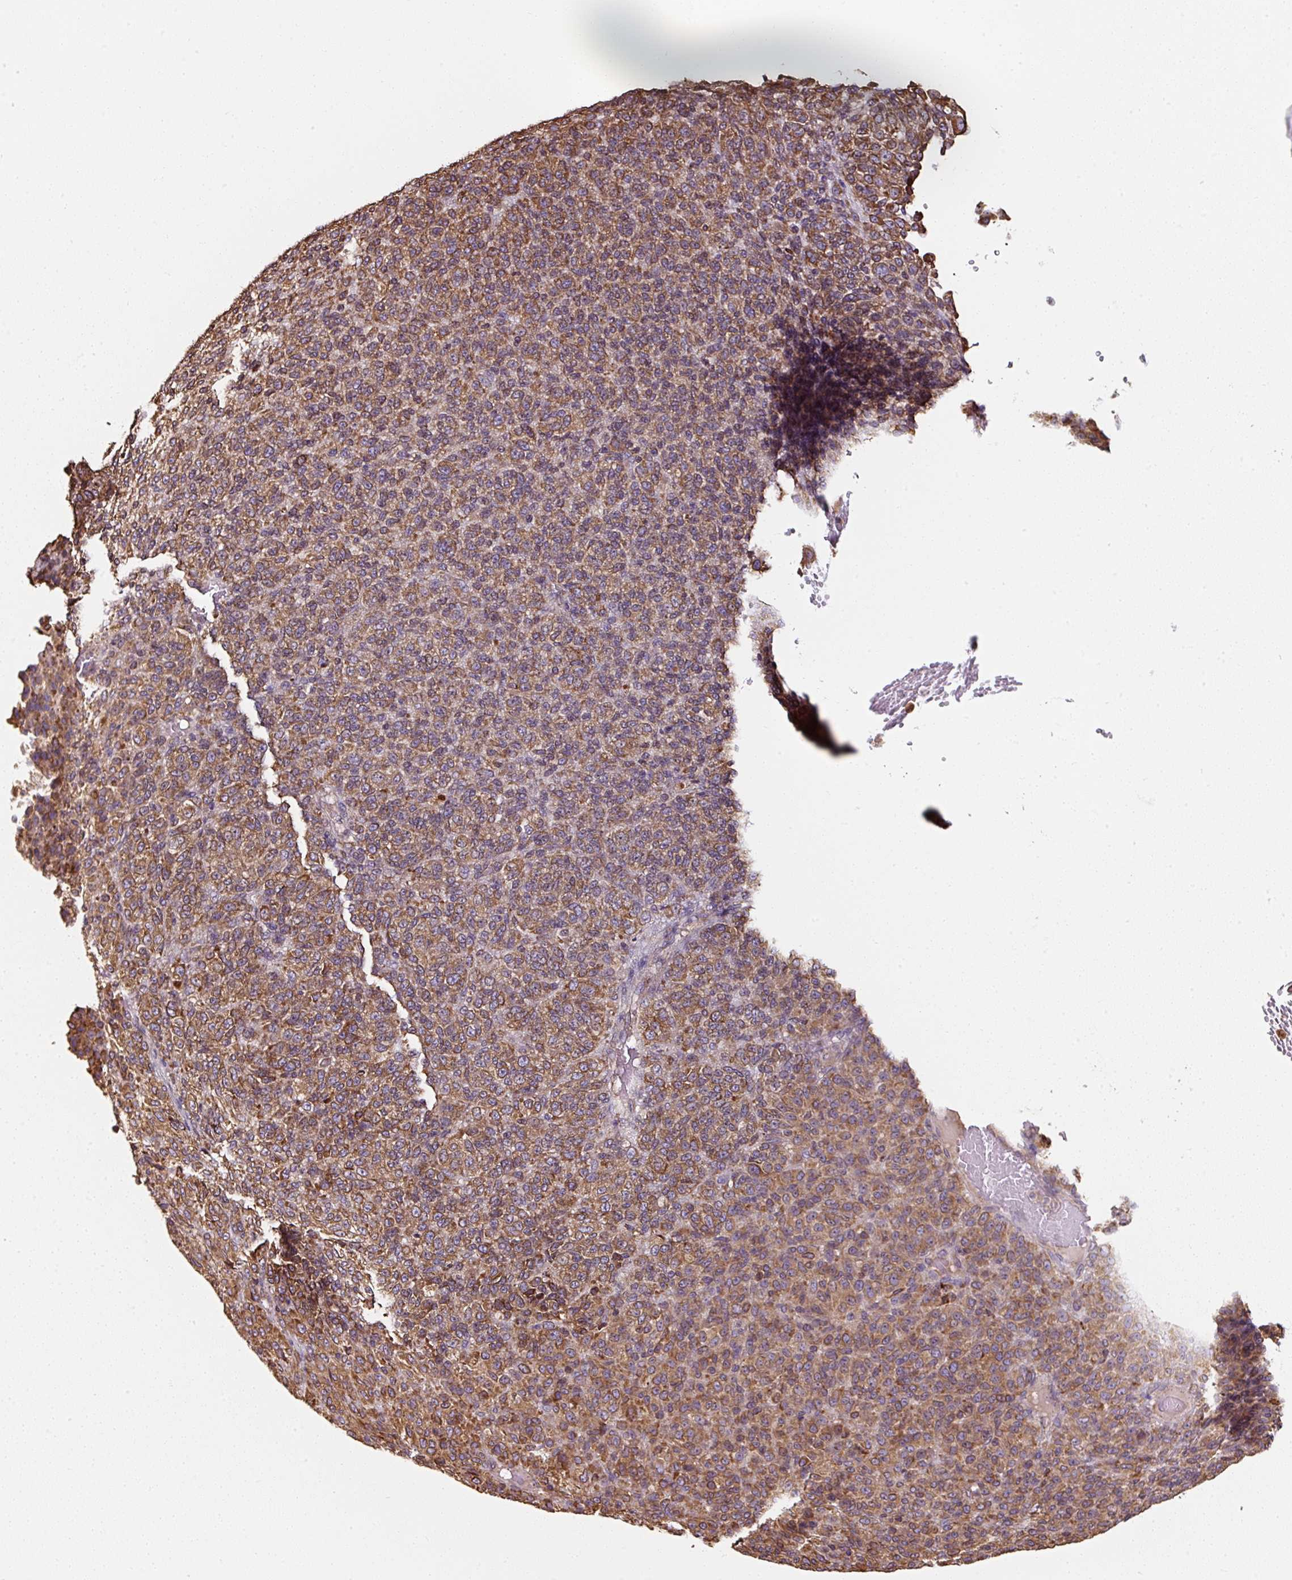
{"staining": {"intensity": "moderate", "quantity": ">75%", "location": "cytoplasmic/membranous"}, "tissue": "melanoma", "cell_type": "Tumor cells", "image_type": "cancer", "snomed": [{"axis": "morphology", "description": "Malignant melanoma, Metastatic site"}, {"axis": "topography", "description": "Brain"}], "caption": "IHC photomicrograph of human malignant melanoma (metastatic site) stained for a protein (brown), which displays medium levels of moderate cytoplasmic/membranous expression in approximately >75% of tumor cells.", "gene": "PRKCSH", "patient": {"sex": "female", "age": 56}}